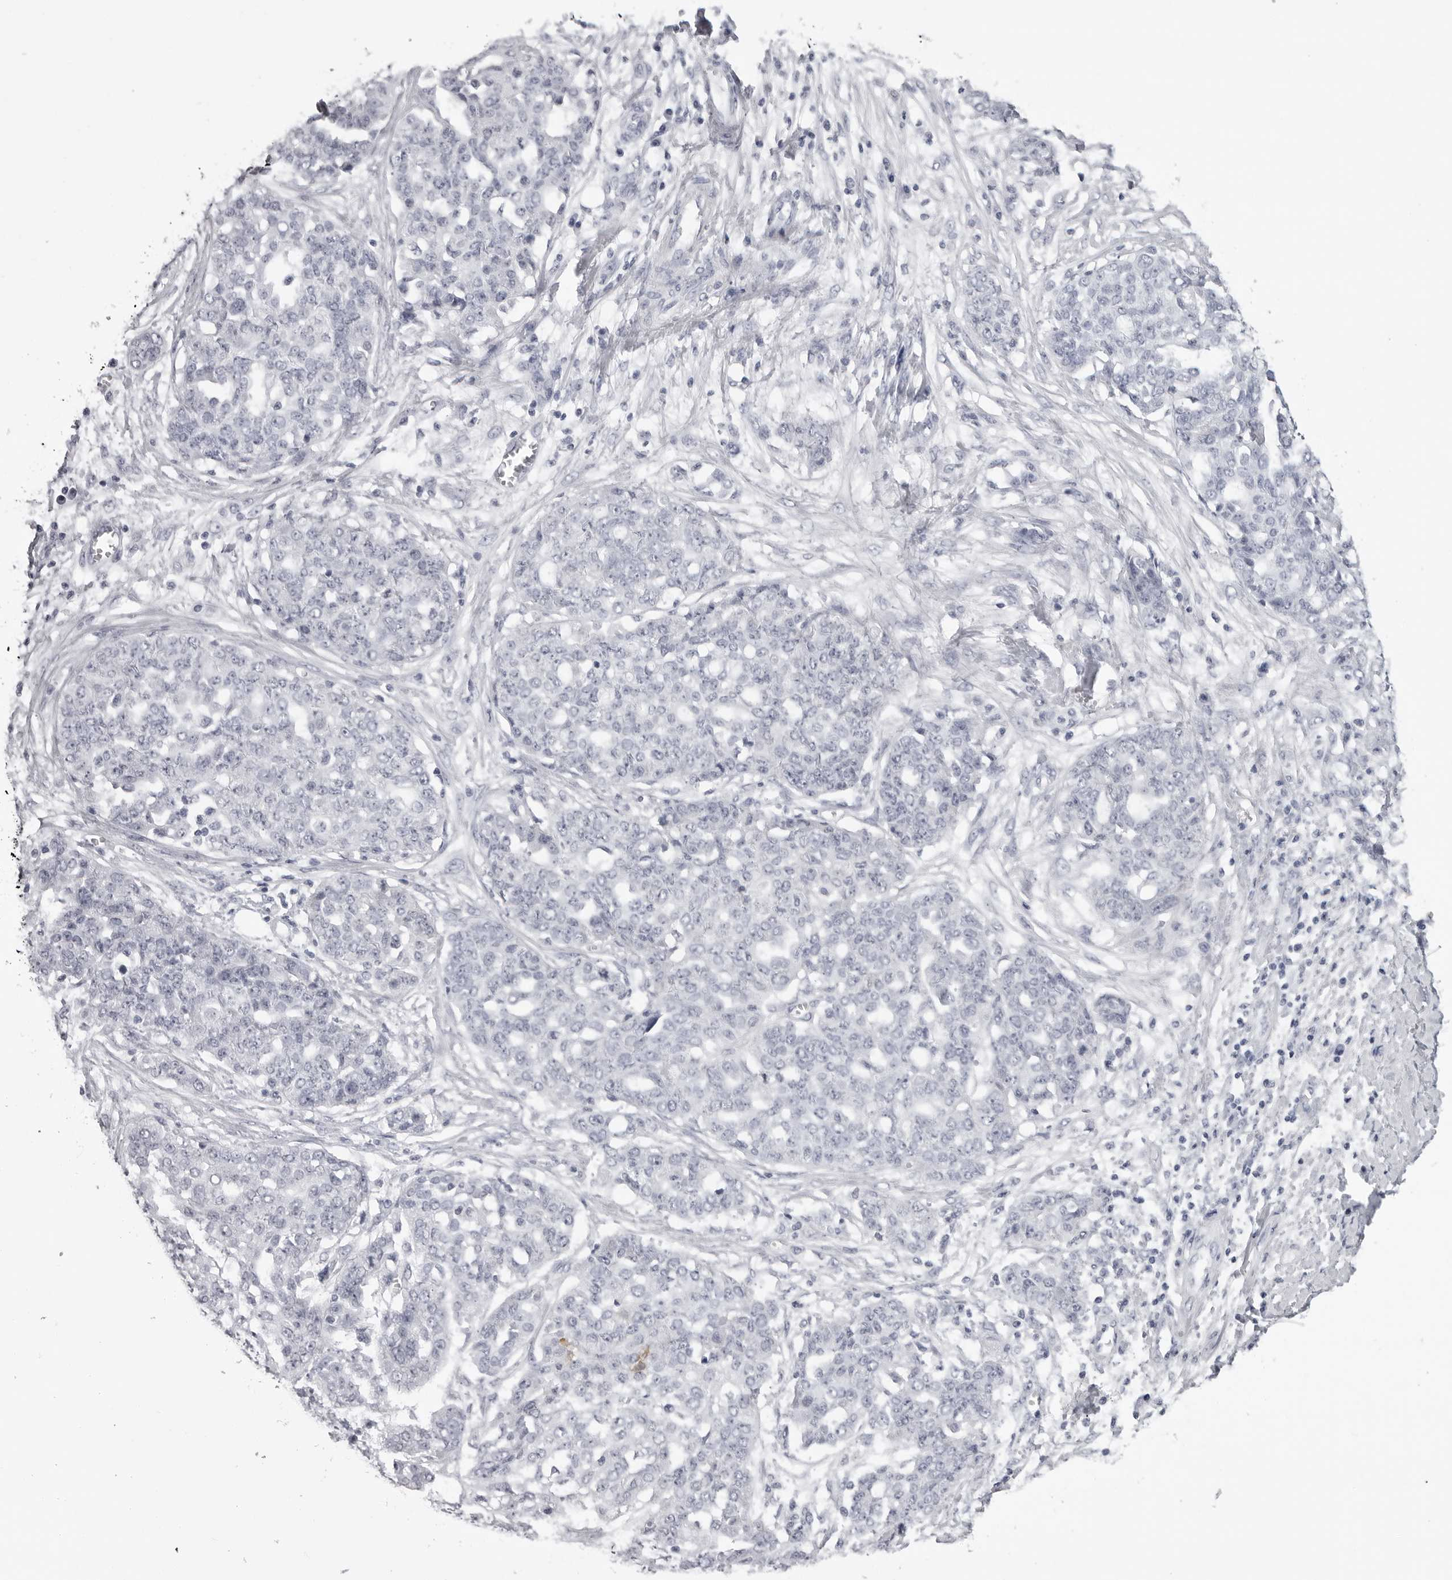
{"staining": {"intensity": "negative", "quantity": "none", "location": "none"}, "tissue": "ovarian cancer", "cell_type": "Tumor cells", "image_type": "cancer", "snomed": [{"axis": "morphology", "description": "Cystadenocarcinoma, serous, NOS"}, {"axis": "topography", "description": "Soft tissue"}, {"axis": "topography", "description": "Ovary"}], "caption": "This is an IHC histopathology image of ovarian serous cystadenocarcinoma. There is no staining in tumor cells.", "gene": "DNALI1", "patient": {"sex": "female", "age": 57}}